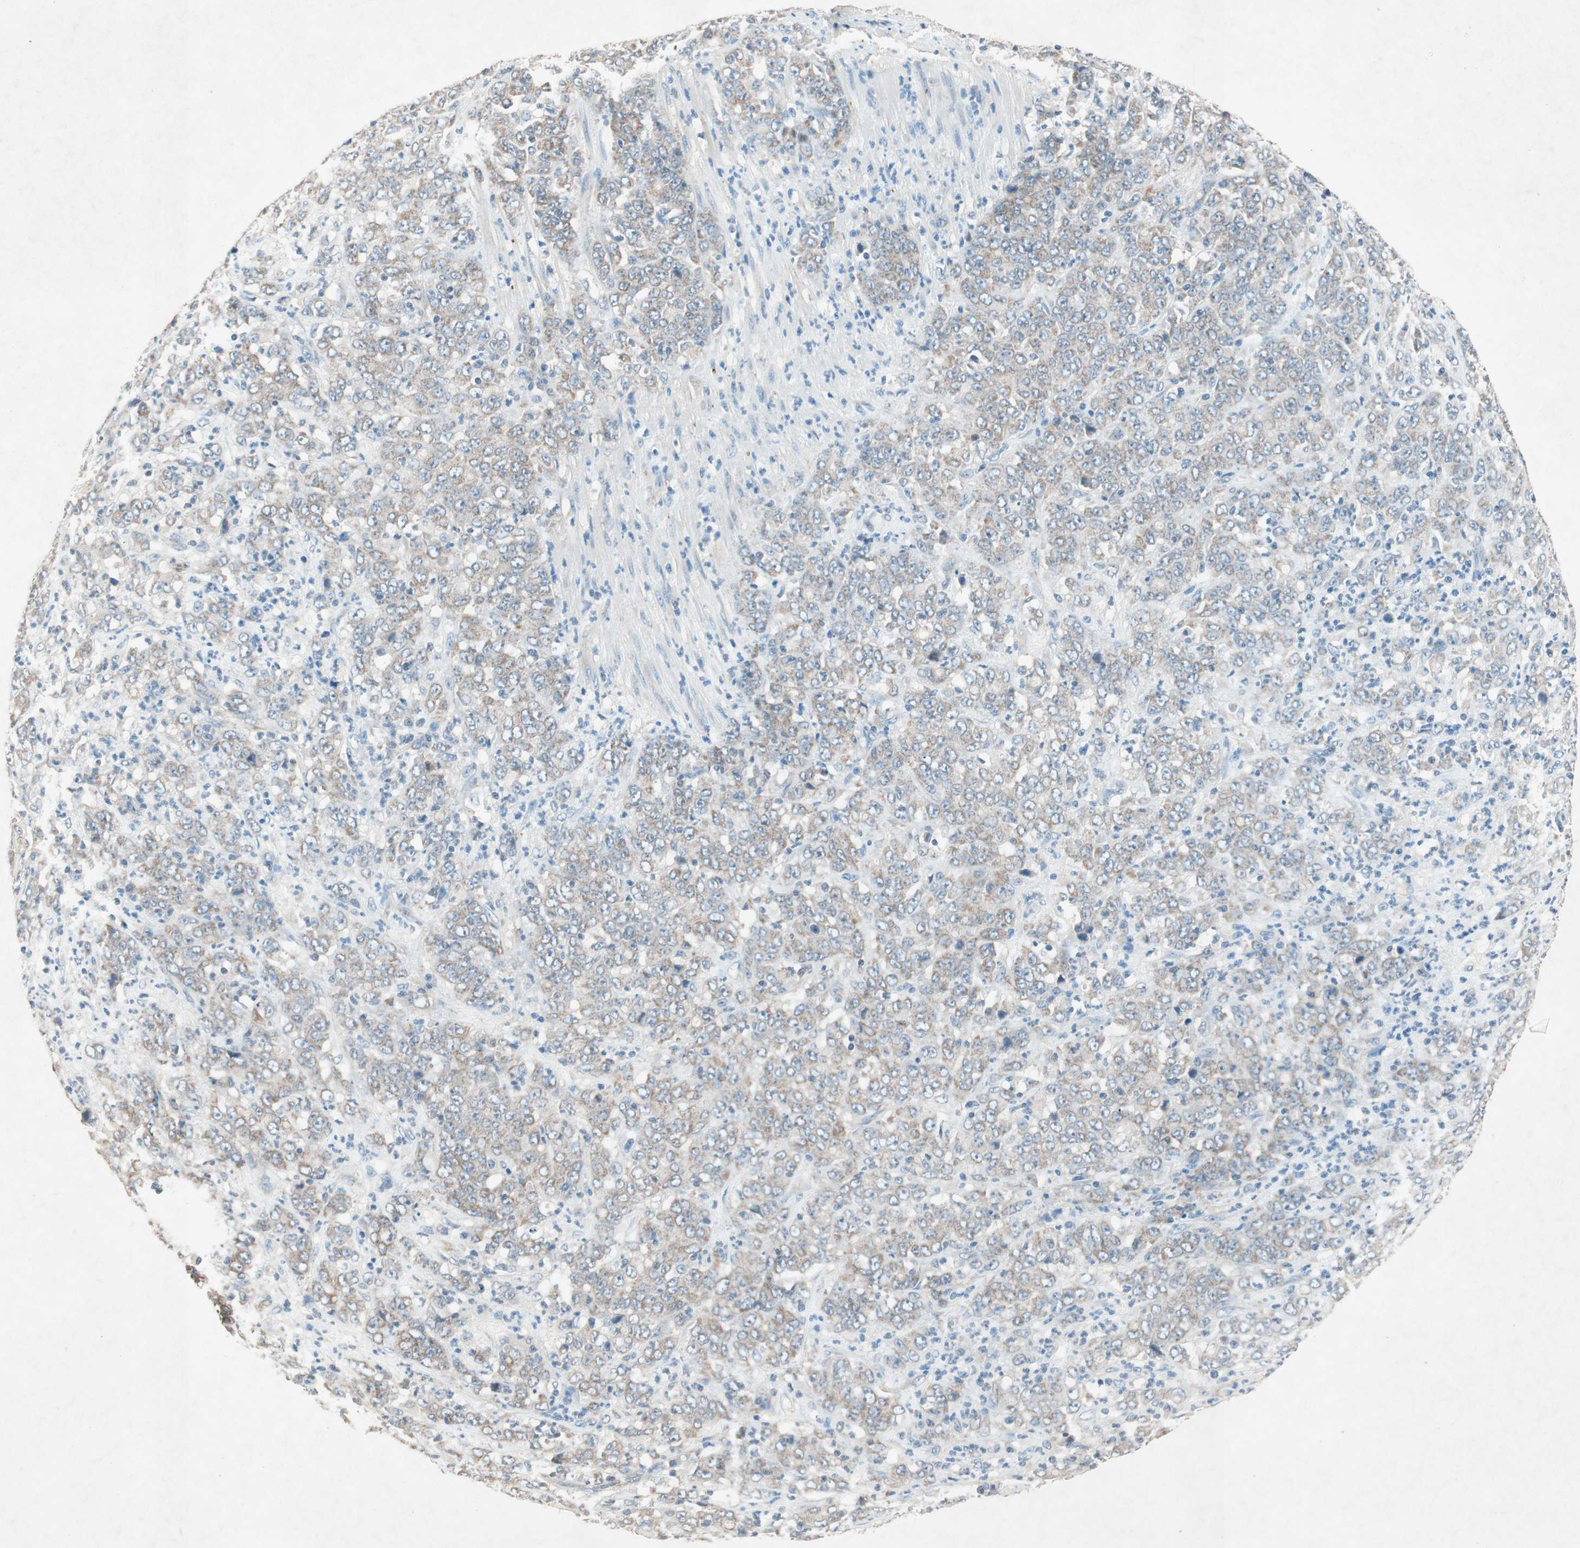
{"staining": {"intensity": "weak", "quantity": "25%-75%", "location": "cytoplasmic/membranous"}, "tissue": "stomach cancer", "cell_type": "Tumor cells", "image_type": "cancer", "snomed": [{"axis": "morphology", "description": "Adenocarcinoma, NOS"}, {"axis": "topography", "description": "Stomach, lower"}], "caption": "This photomicrograph reveals adenocarcinoma (stomach) stained with immunohistochemistry to label a protein in brown. The cytoplasmic/membranous of tumor cells show weak positivity for the protein. Nuclei are counter-stained blue.", "gene": "NKAIN1", "patient": {"sex": "female", "age": 71}}